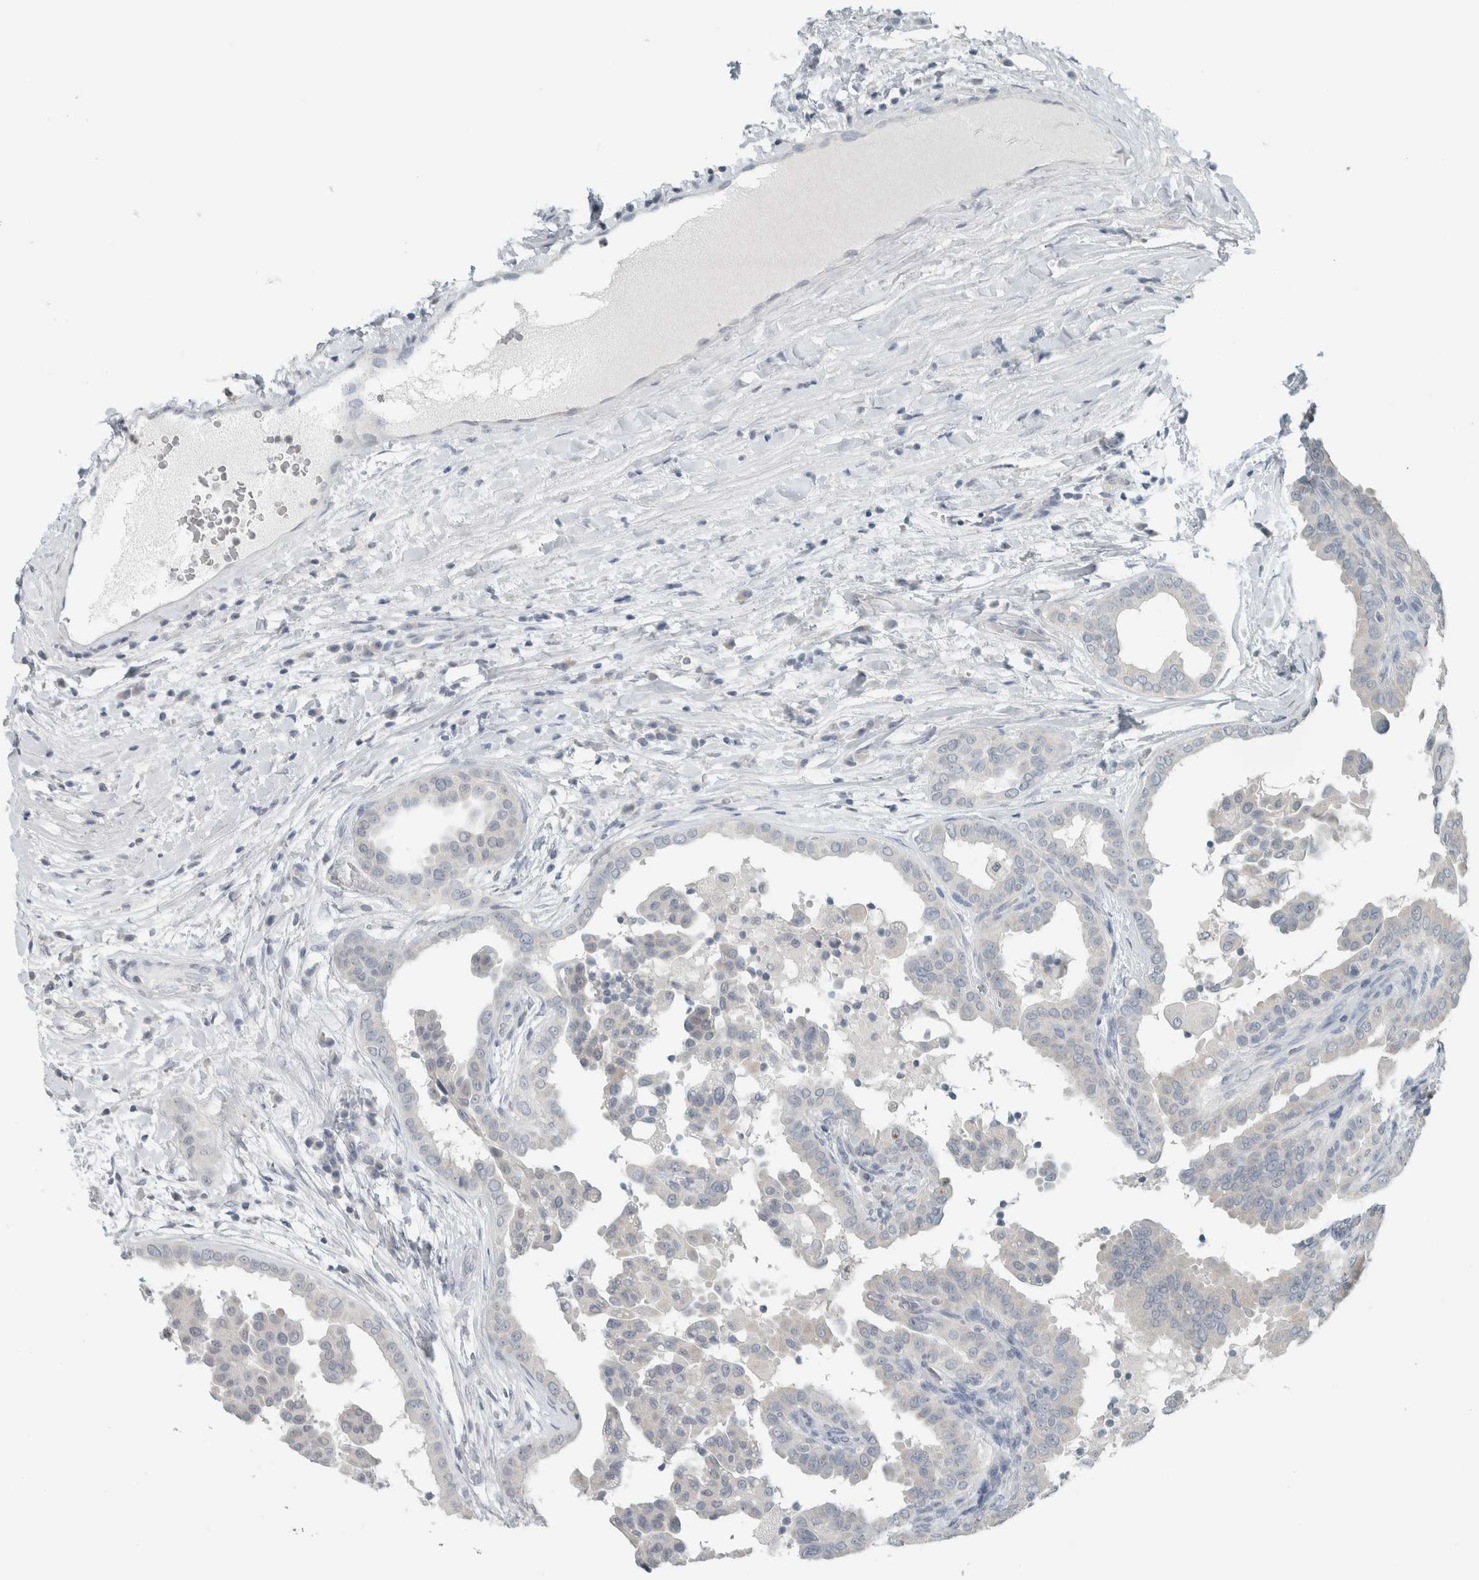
{"staining": {"intensity": "negative", "quantity": "none", "location": "none"}, "tissue": "thyroid cancer", "cell_type": "Tumor cells", "image_type": "cancer", "snomed": [{"axis": "morphology", "description": "Papillary adenocarcinoma, NOS"}, {"axis": "topography", "description": "Thyroid gland"}], "caption": "Immunohistochemical staining of human thyroid cancer (papillary adenocarcinoma) demonstrates no significant expression in tumor cells.", "gene": "TRIT1", "patient": {"sex": "male", "age": 33}}